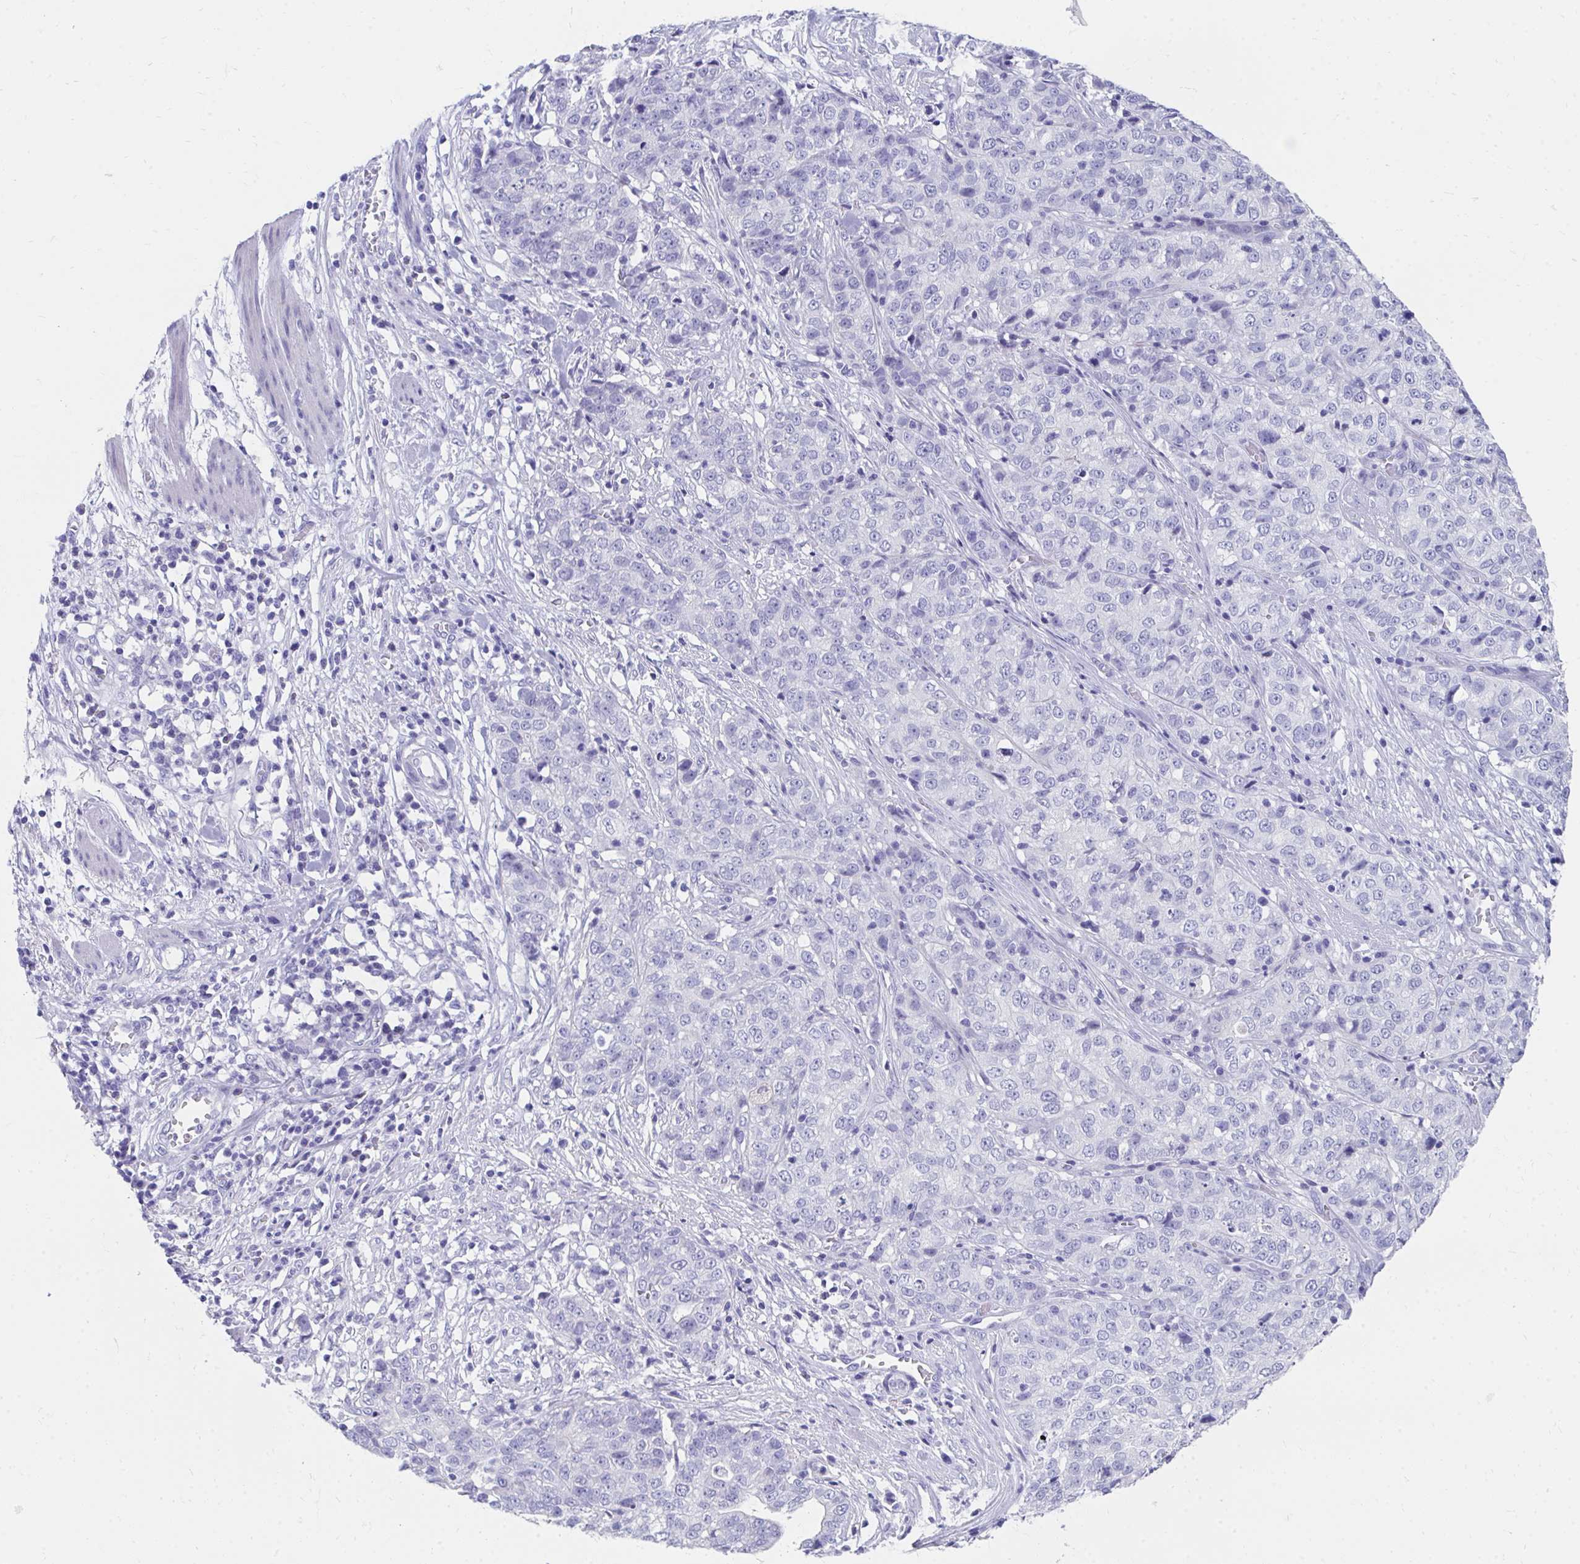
{"staining": {"intensity": "negative", "quantity": "none", "location": "none"}, "tissue": "stomach cancer", "cell_type": "Tumor cells", "image_type": "cancer", "snomed": [{"axis": "morphology", "description": "Adenocarcinoma, NOS"}, {"axis": "topography", "description": "Stomach, upper"}], "caption": "Stomach cancer stained for a protein using immunohistochemistry demonstrates no positivity tumor cells.", "gene": "HGD", "patient": {"sex": "female", "age": 67}}